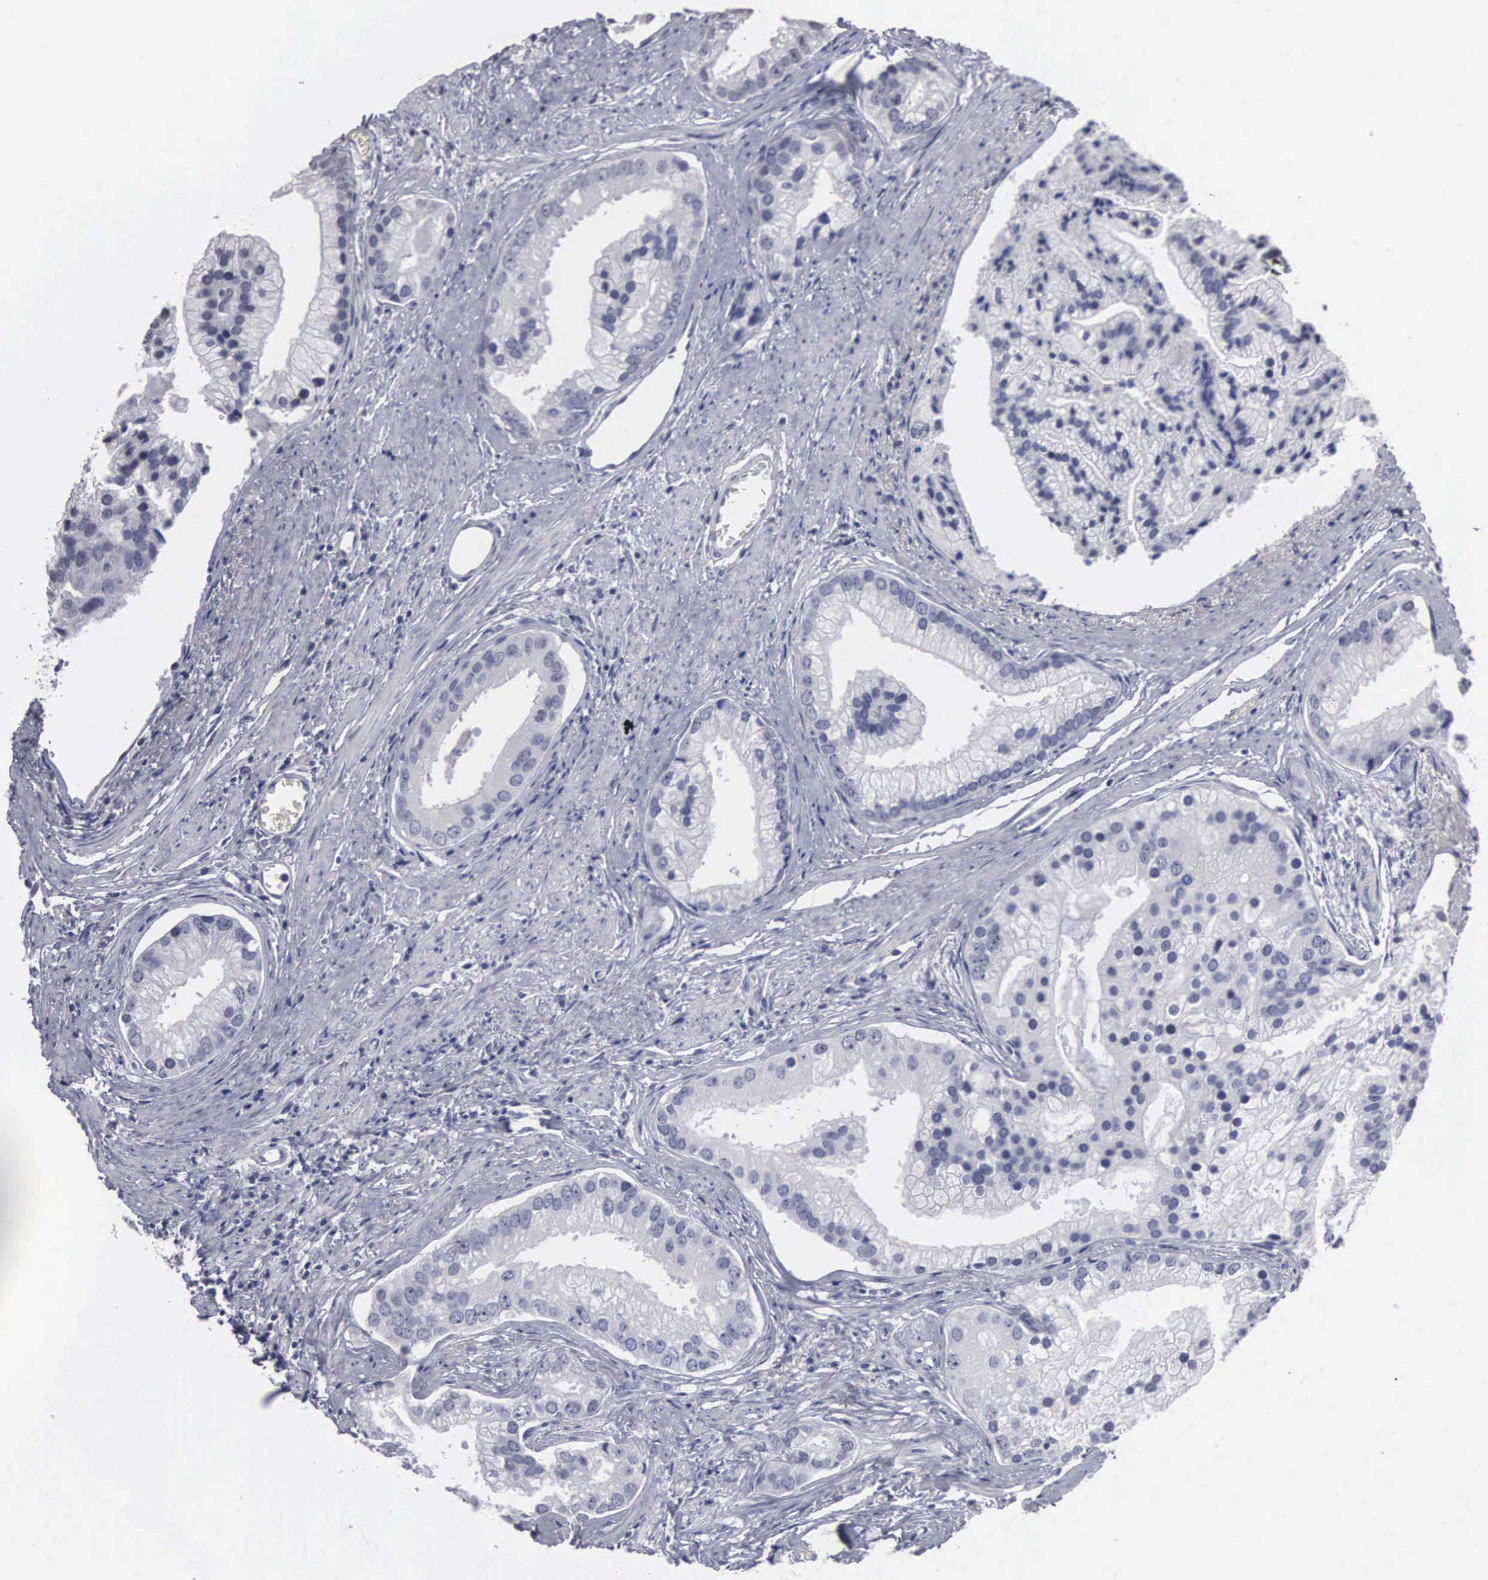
{"staining": {"intensity": "negative", "quantity": "none", "location": "none"}, "tissue": "prostate cancer", "cell_type": "Tumor cells", "image_type": "cancer", "snomed": [{"axis": "morphology", "description": "Adenocarcinoma, Low grade"}, {"axis": "topography", "description": "Prostate"}], "caption": "High power microscopy image of an immunohistochemistry (IHC) histopathology image of low-grade adenocarcinoma (prostate), revealing no significant staining in tumor cells.", "gene": "UPB1", "patient": {"sex": "male", "age": 71}}